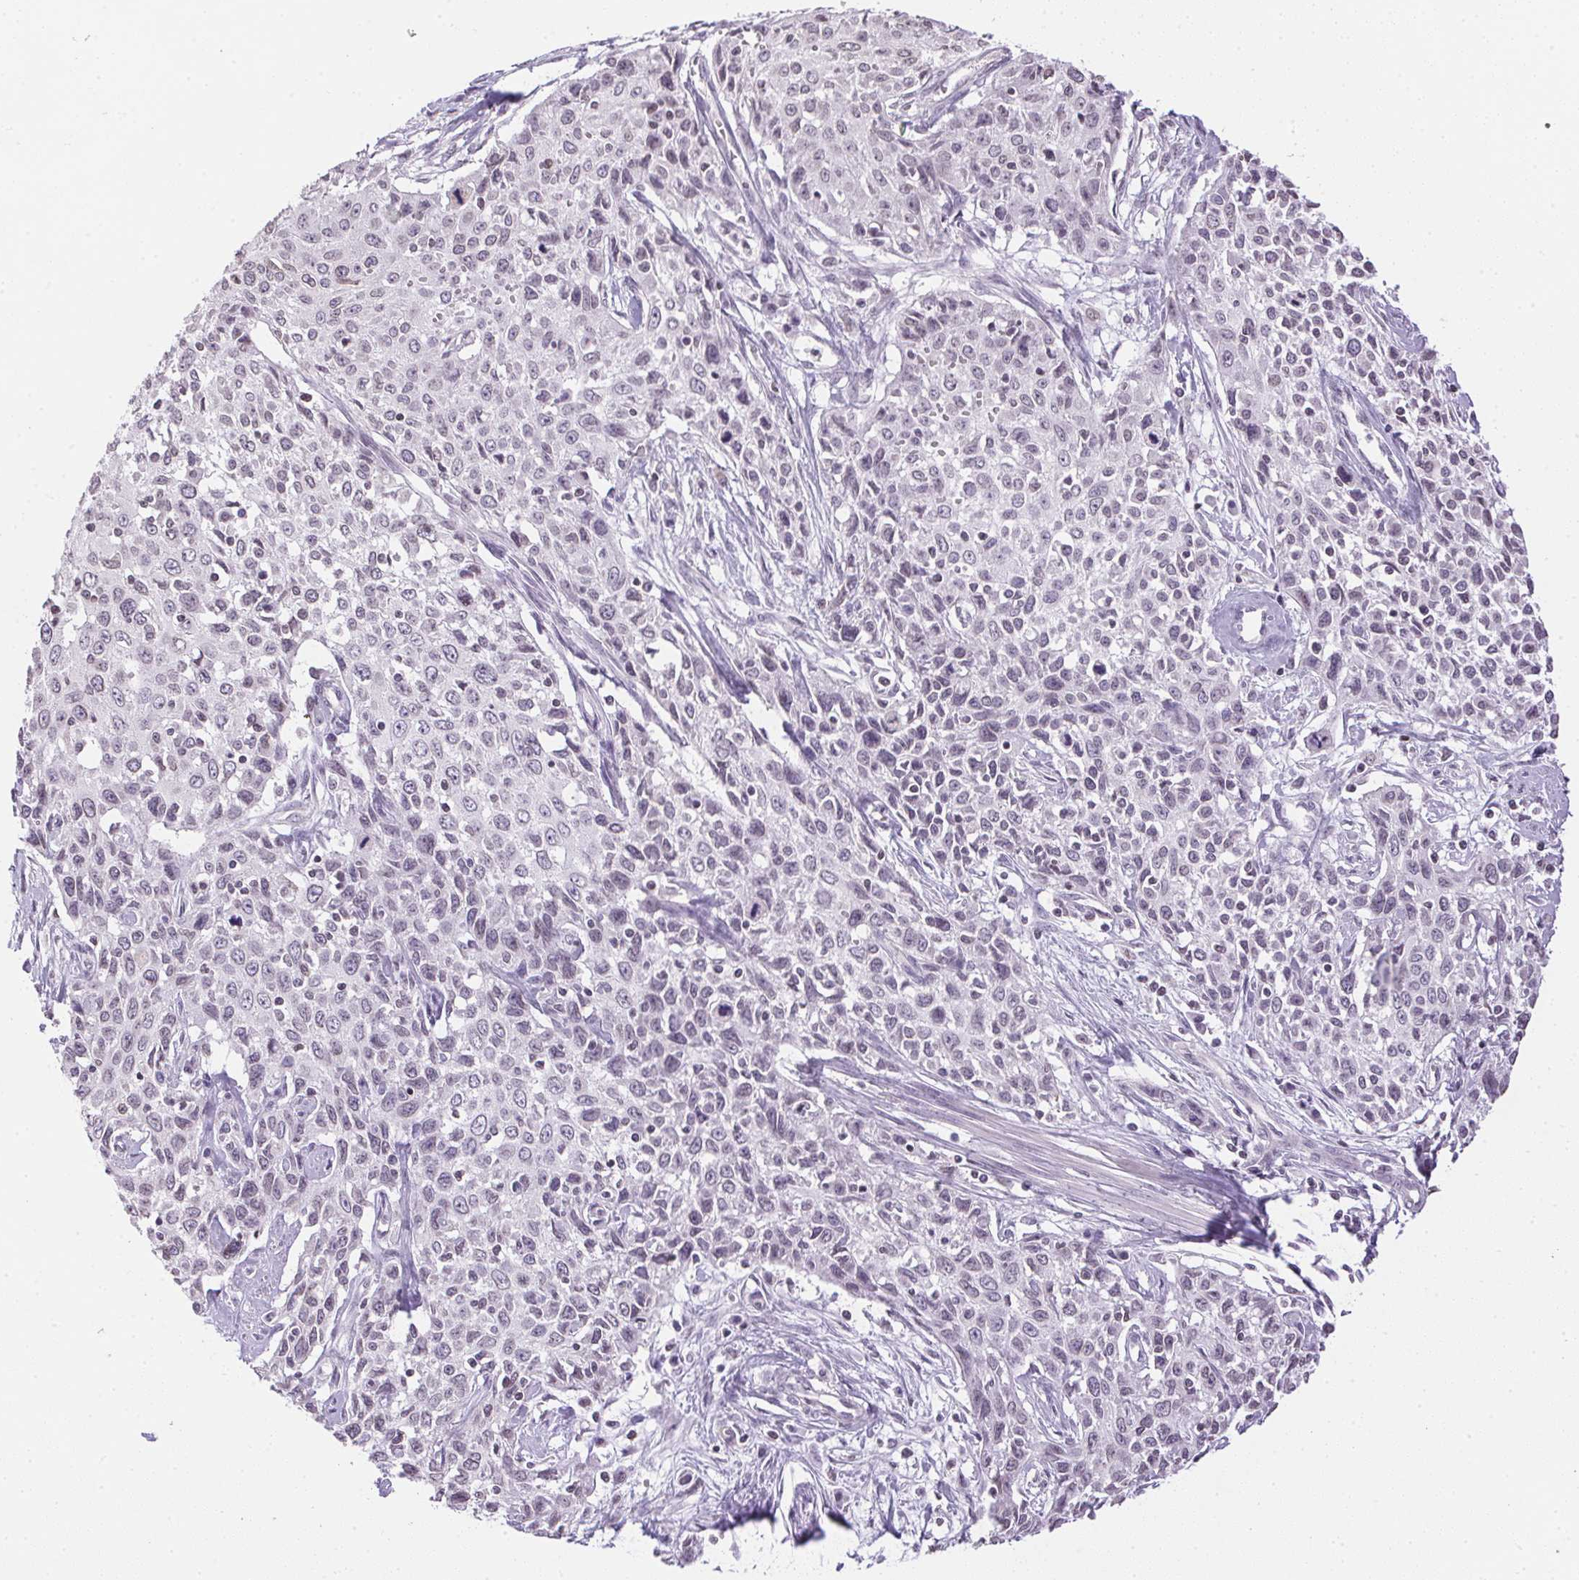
{"staining": {"intensity": "negative", "quantity": "none", "location": "none"}, "tissue": "cervical cancer", "cell_type": "Tumor cells", "image_type": "cancer", "snomed": [{"axis": "morphology", "description": "Squamous cell carcinoma, NOS"}, {"axis": "topography", "description": "Cervix"}], "caption": "The histopathology image exhibits no staining of tumor cells in squamous cell carcinoma (cervical).", "gene": "PRL", "patient": {"sex": "female", "age": 38}}